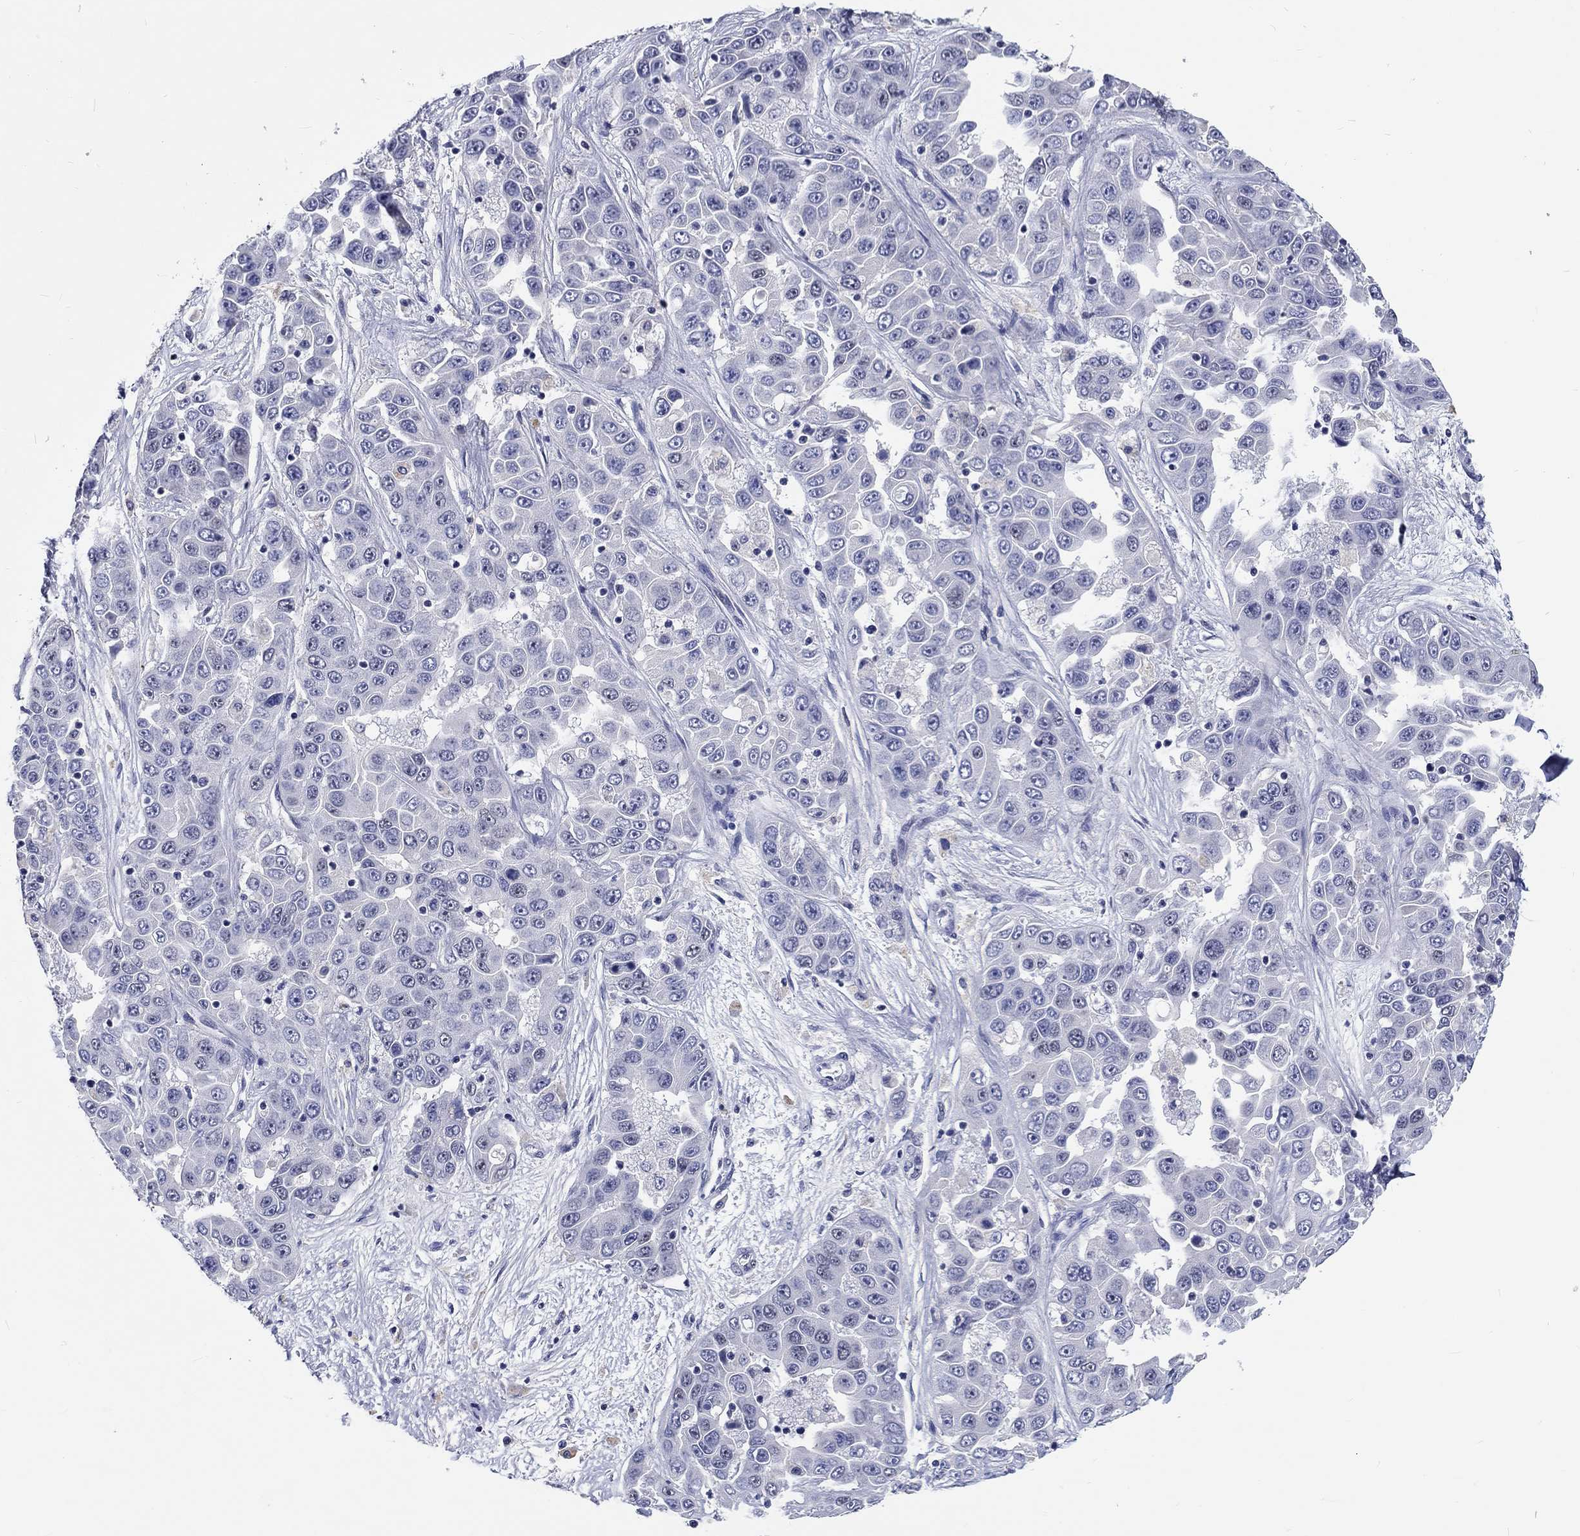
{"staining": {"intensity": "negative", "quantity": "none", "location": "none"}, "tissue": "liver cancer", "cell_type": "Tumor cells", "image_type": "cancer", "snomed": [{"axis": "morphology", "description": "Cholangiocarcinoma"}, {"axis": "topography", "description": "Liver"}], "caption": "Immunohistochemical staining of liver cancer (cholangiocarcinoma) reveals no significant staining in tumor cells. Brightfield microscopy of IHC stained with DAB (brown) and hematoxylin (blue), captured at high magnification.", "gene": "GRIN1", "patient": {"sex": "female", "age": 52}}